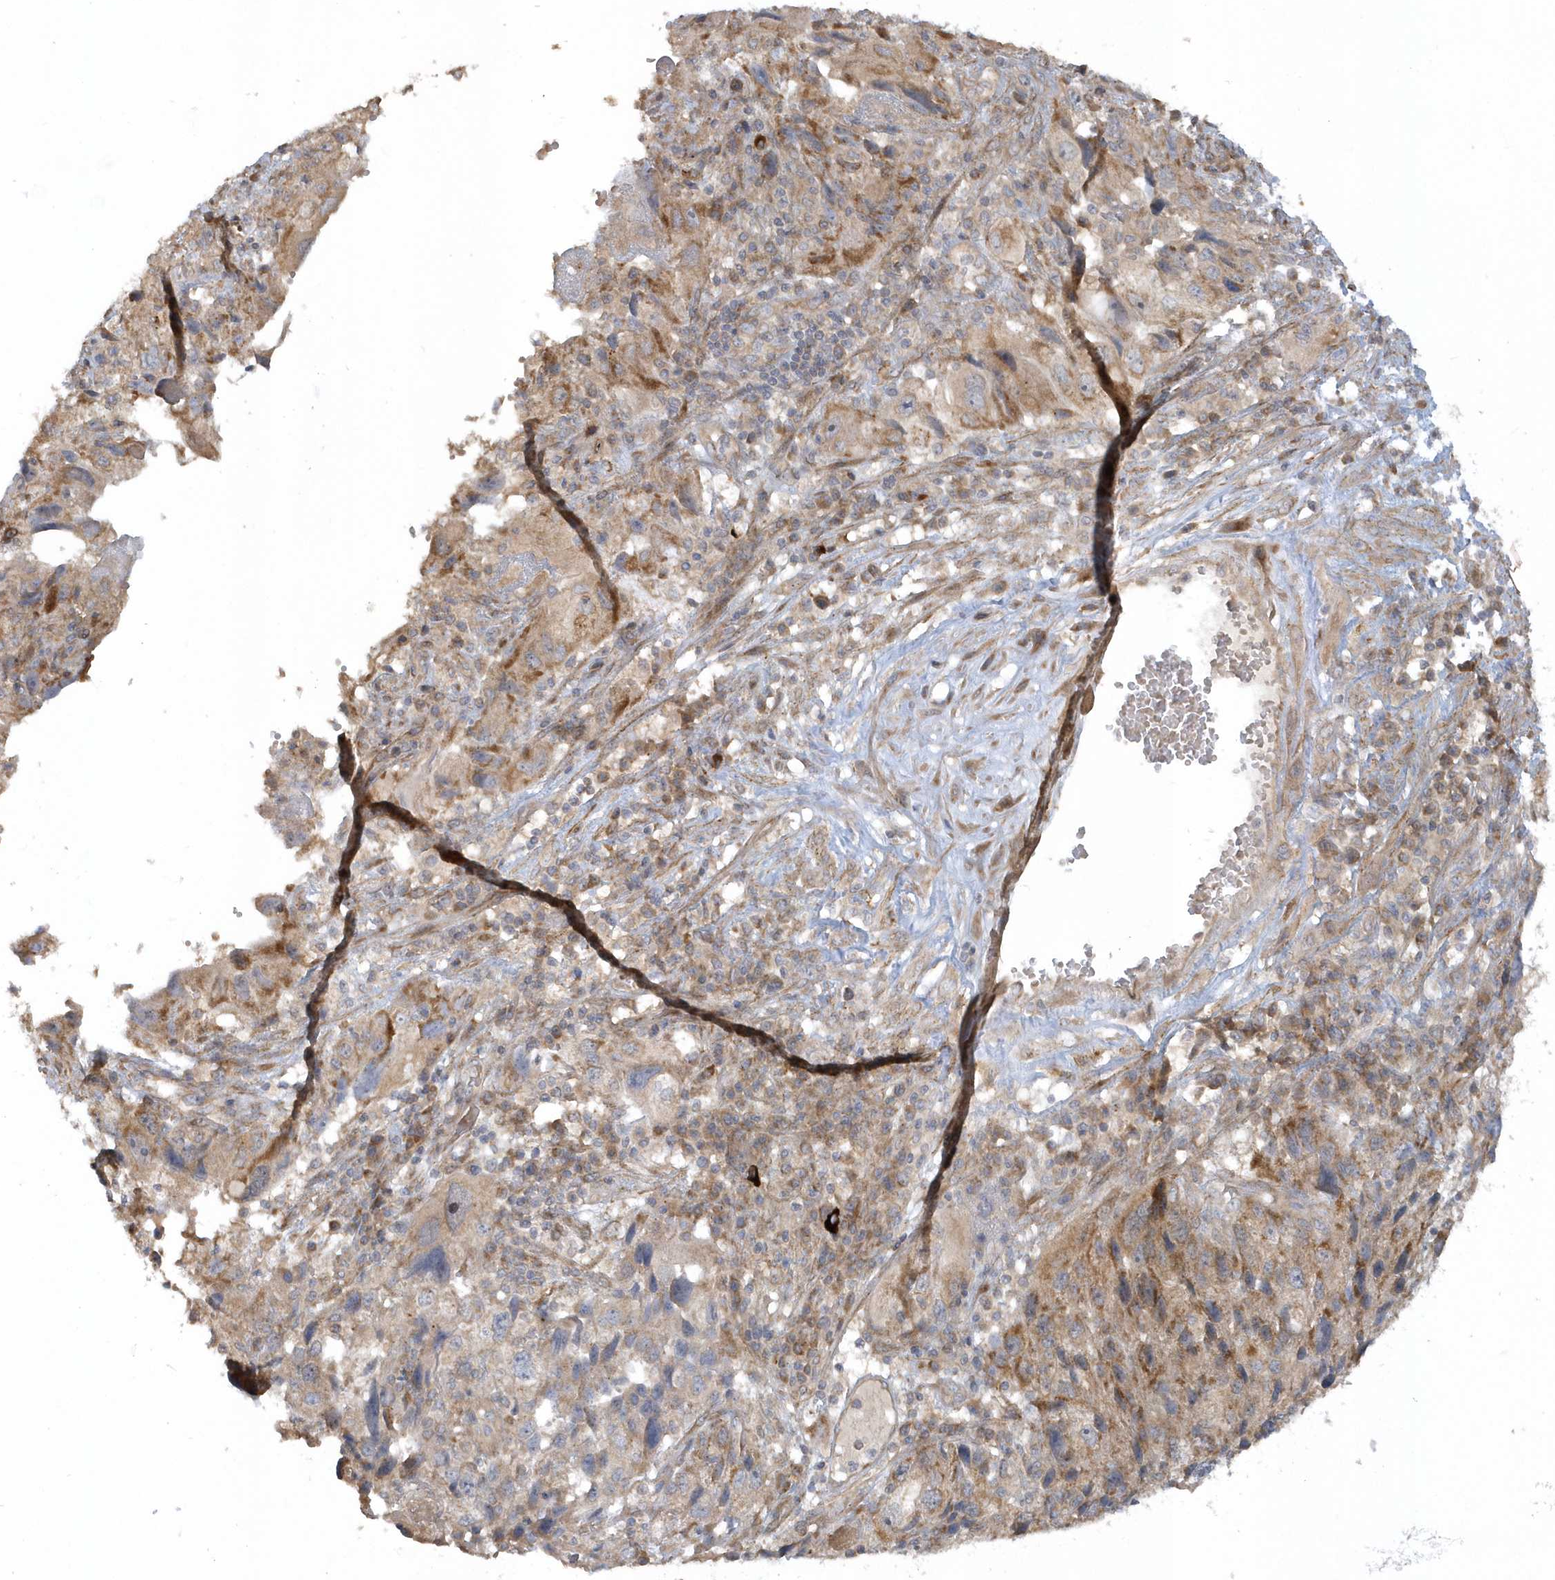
{"staining": {"intensity": "moderate", "quantity": "<25%", "location": "cytoplasmic/membranous"}, "tissue": "endometrial cancer", "cell_type": "Tumor cells", "image_type": "cancer", "snomed": [{"axis": "morphology", "description": "Adenocarcinoma, NOS"}, {"axis": "topography", "description": "Endometrium"}], "caption": "Human endometrial cancer (adenocarcinoma) stained with a protein marker displays moderate staining in tumor cells.", "gene": "THG1L", "patient": {"sex": "female", "age": 49}}